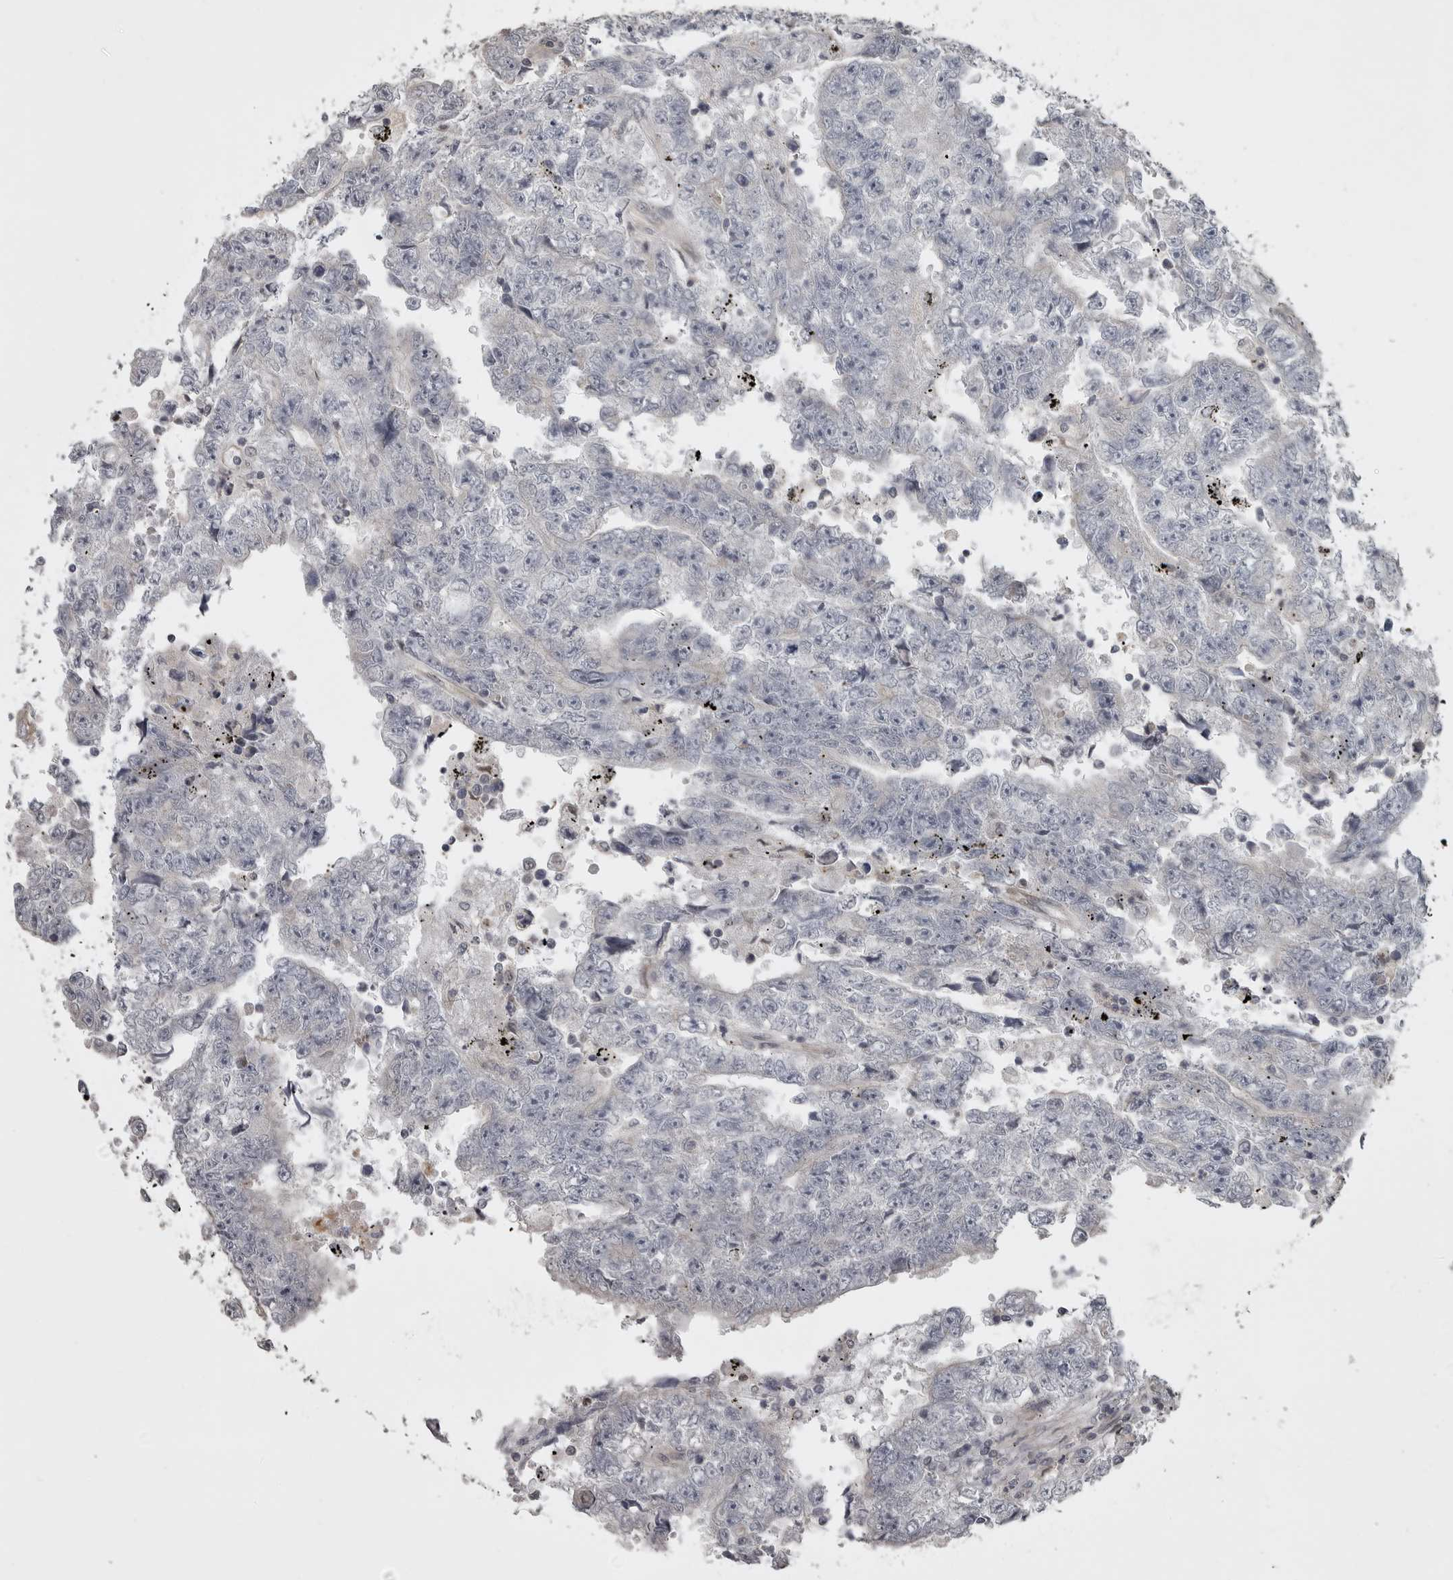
{"staining": {"intensity": "negative", "quantity": "none", "location": "none"}, "tissue": "testis cancer", "cell_type": "Tumor cells", "image_type": "cancer", "snomed": [{"axis": "morphology", "description": "Carcinoma, Embryonal, NOS"}, {"axis": "topography", "description": "Testis"}], "caption": "The histopathology image reveals no significant expression in tumor cells of testis cancer (embryonal carcinoma).", "gene": "ZNRF1", "patient": {"sex": "male", "age": 25}}